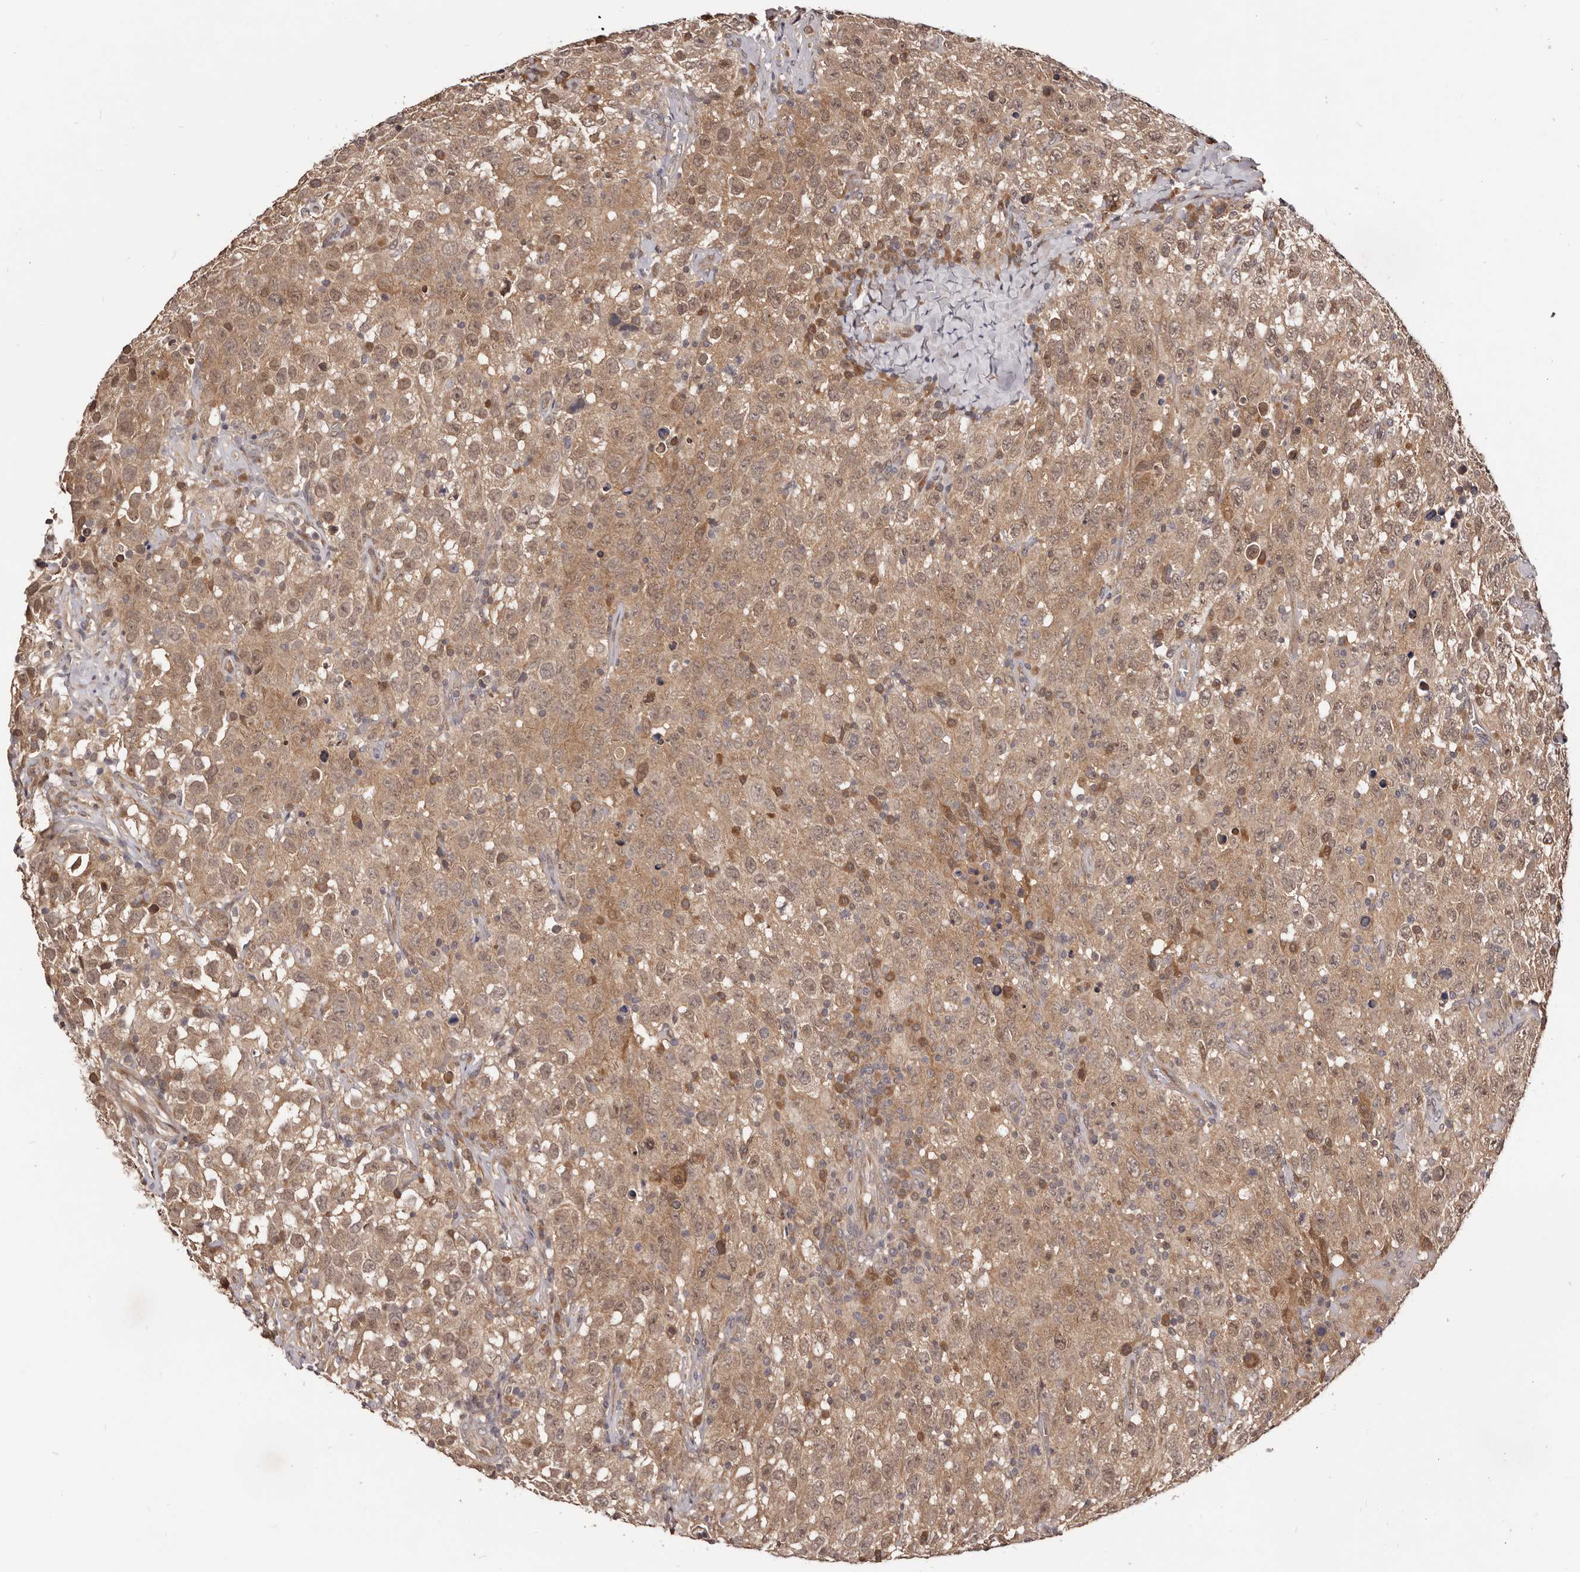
{"staining": {"intensity": "moderate", "quantity": ">75%", "location": "cytoplasmic/membranous,nuclear"}, "tissue": "testis cancer", "cell_type": "Tumor cells", "image_type": "cancer", "snomed": [{"axis": "morphology", "description": "Seminoma, NOS"}, {"axis": "topography", "description": "Testis"}], "caption": "High-power microscopy captured an immunohistochemistry (IHC) histopathology image of testis cancer, revealing moderate cytoplasmic/membranous and nuclear positivity in approximately >75% of tumor cells.", "gene": "MDP1", "patient": {"sex": "male", "age": 41}}